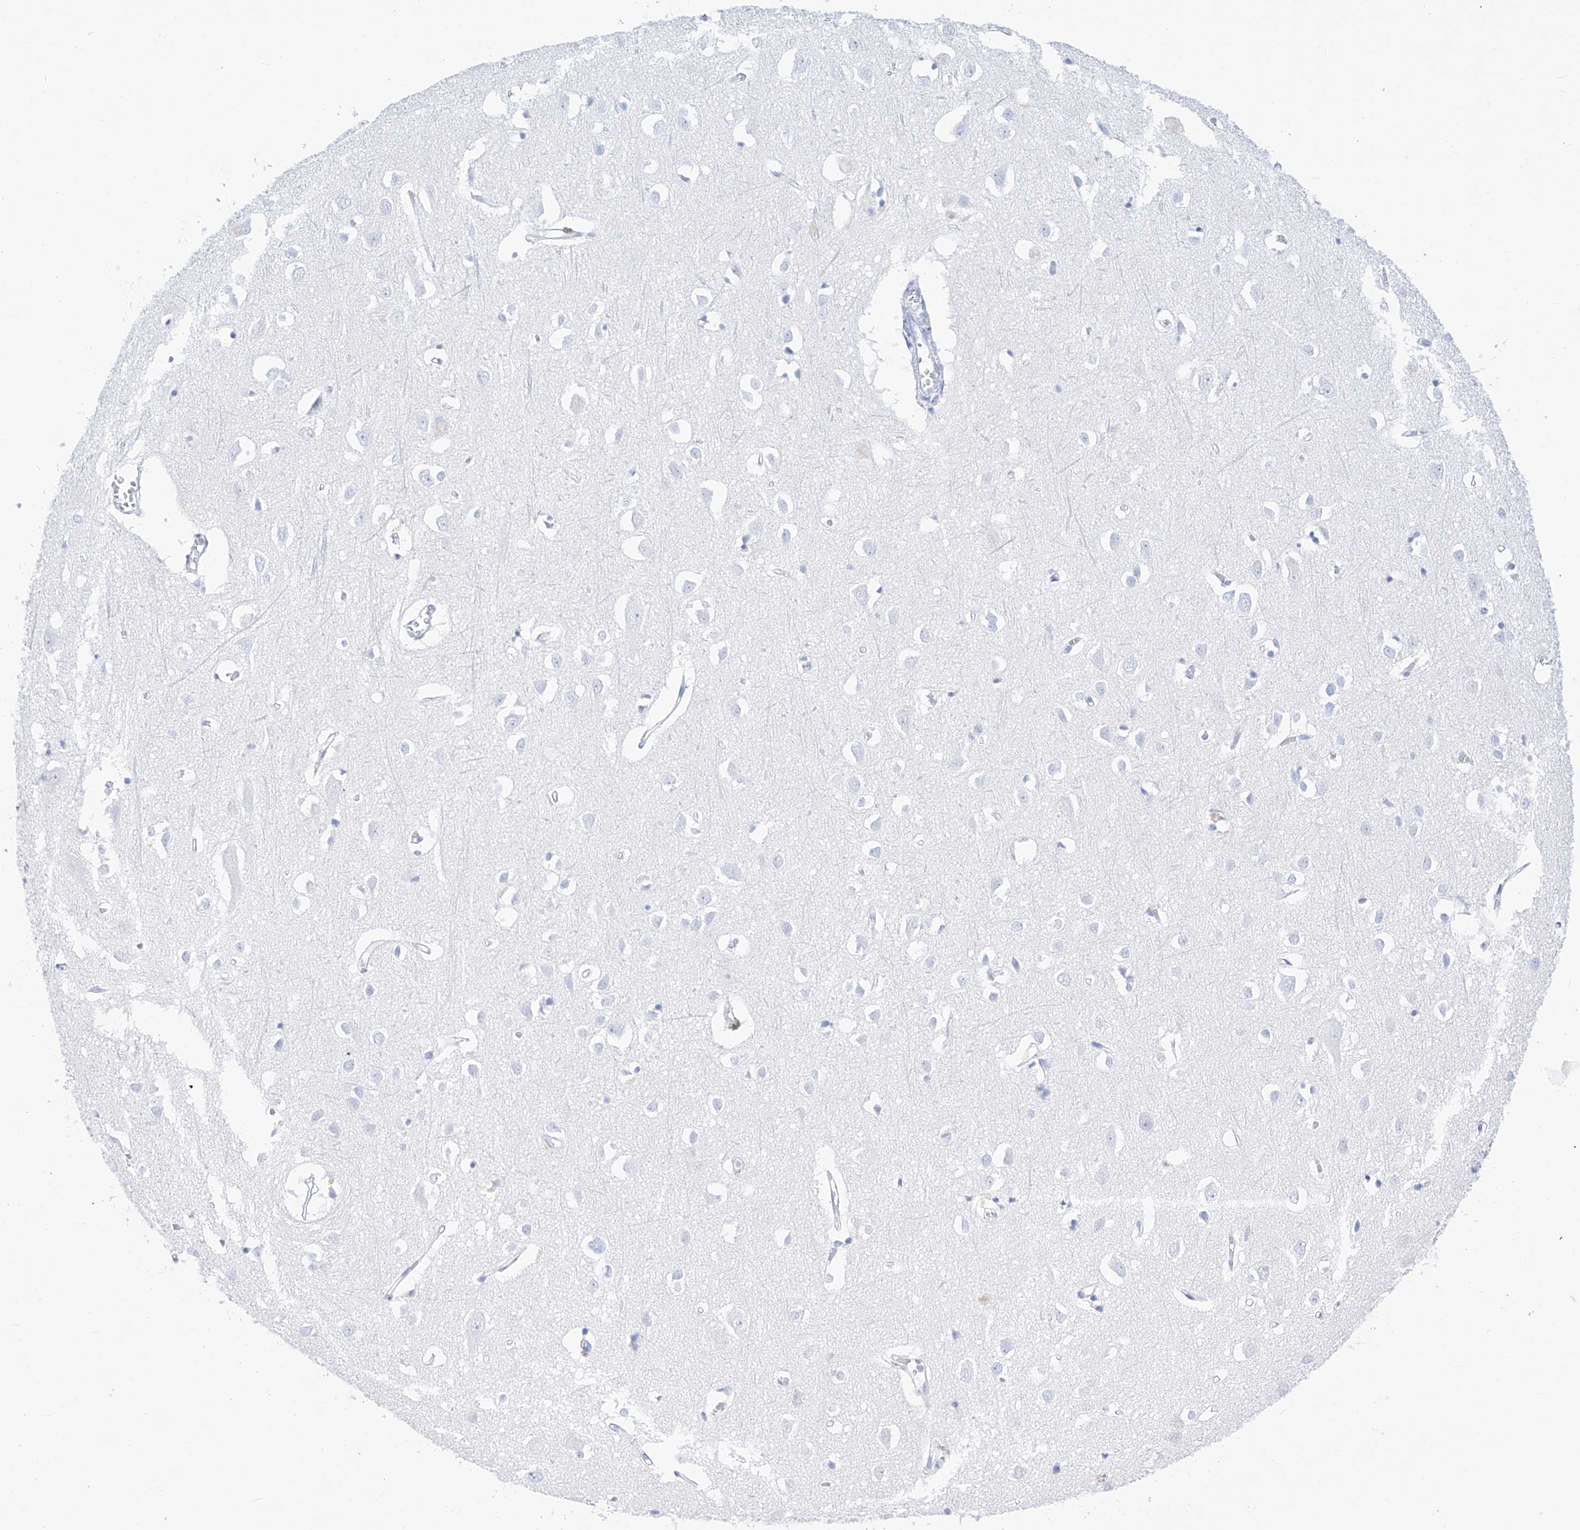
{"staining": {"intensity": "negative", "quantity": "none", "location": "none"}, "tissue": "cerebral cortex", "cell_type": "Endothelial cells", "image_type": "normal", "snomed": [{"axis": "morphology", "description": "Normal tissue, NOS"}, {"axis": "topography", "description": "Cerebral cortex"}], "caption": "The immunohistochemistry (IHC) photomicrograph has no significant staining in endothelial cells of cerebral cortex.", "gene": "TRPC7", "patient": {"sex": "female", "age": 64}}